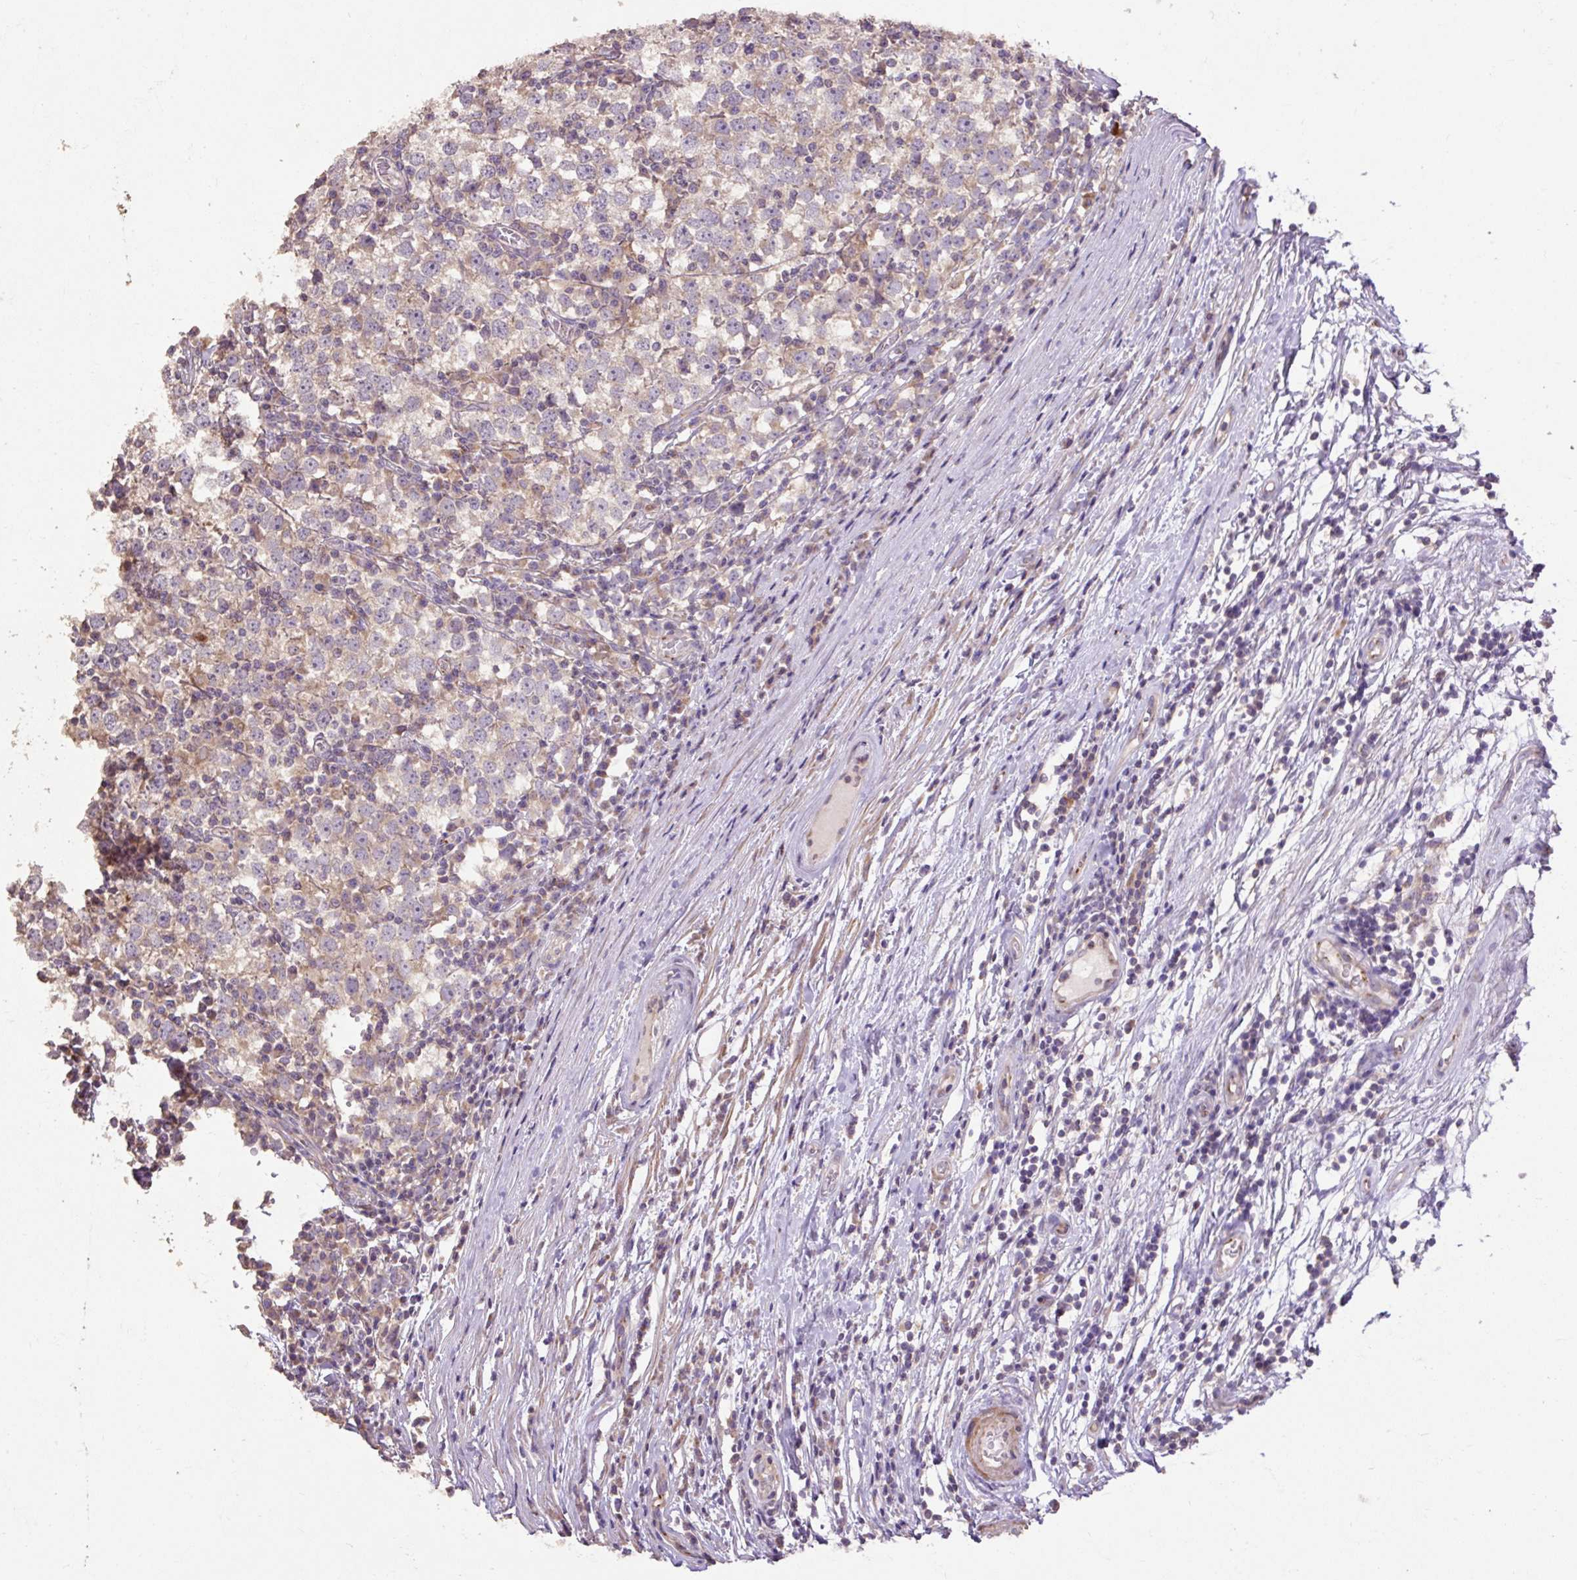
{"staining": {"intensity": "weak", "quantity": "<25%", "location": "cytoplasmic/membranous"}, "tissue": "testis cancer", "cell_type": "Tumor cells", "image_type": "cancer", "snomed": [{"axis": "morphology", "description": "Seminoma, NOS"}, {"axis": "topography", "description": "Testis"}], "caption": "IHC of testis seminoma reveals no expression in tumor cells.", "gene": "ABR", "patient": {"sex": "male", "age": 65}}